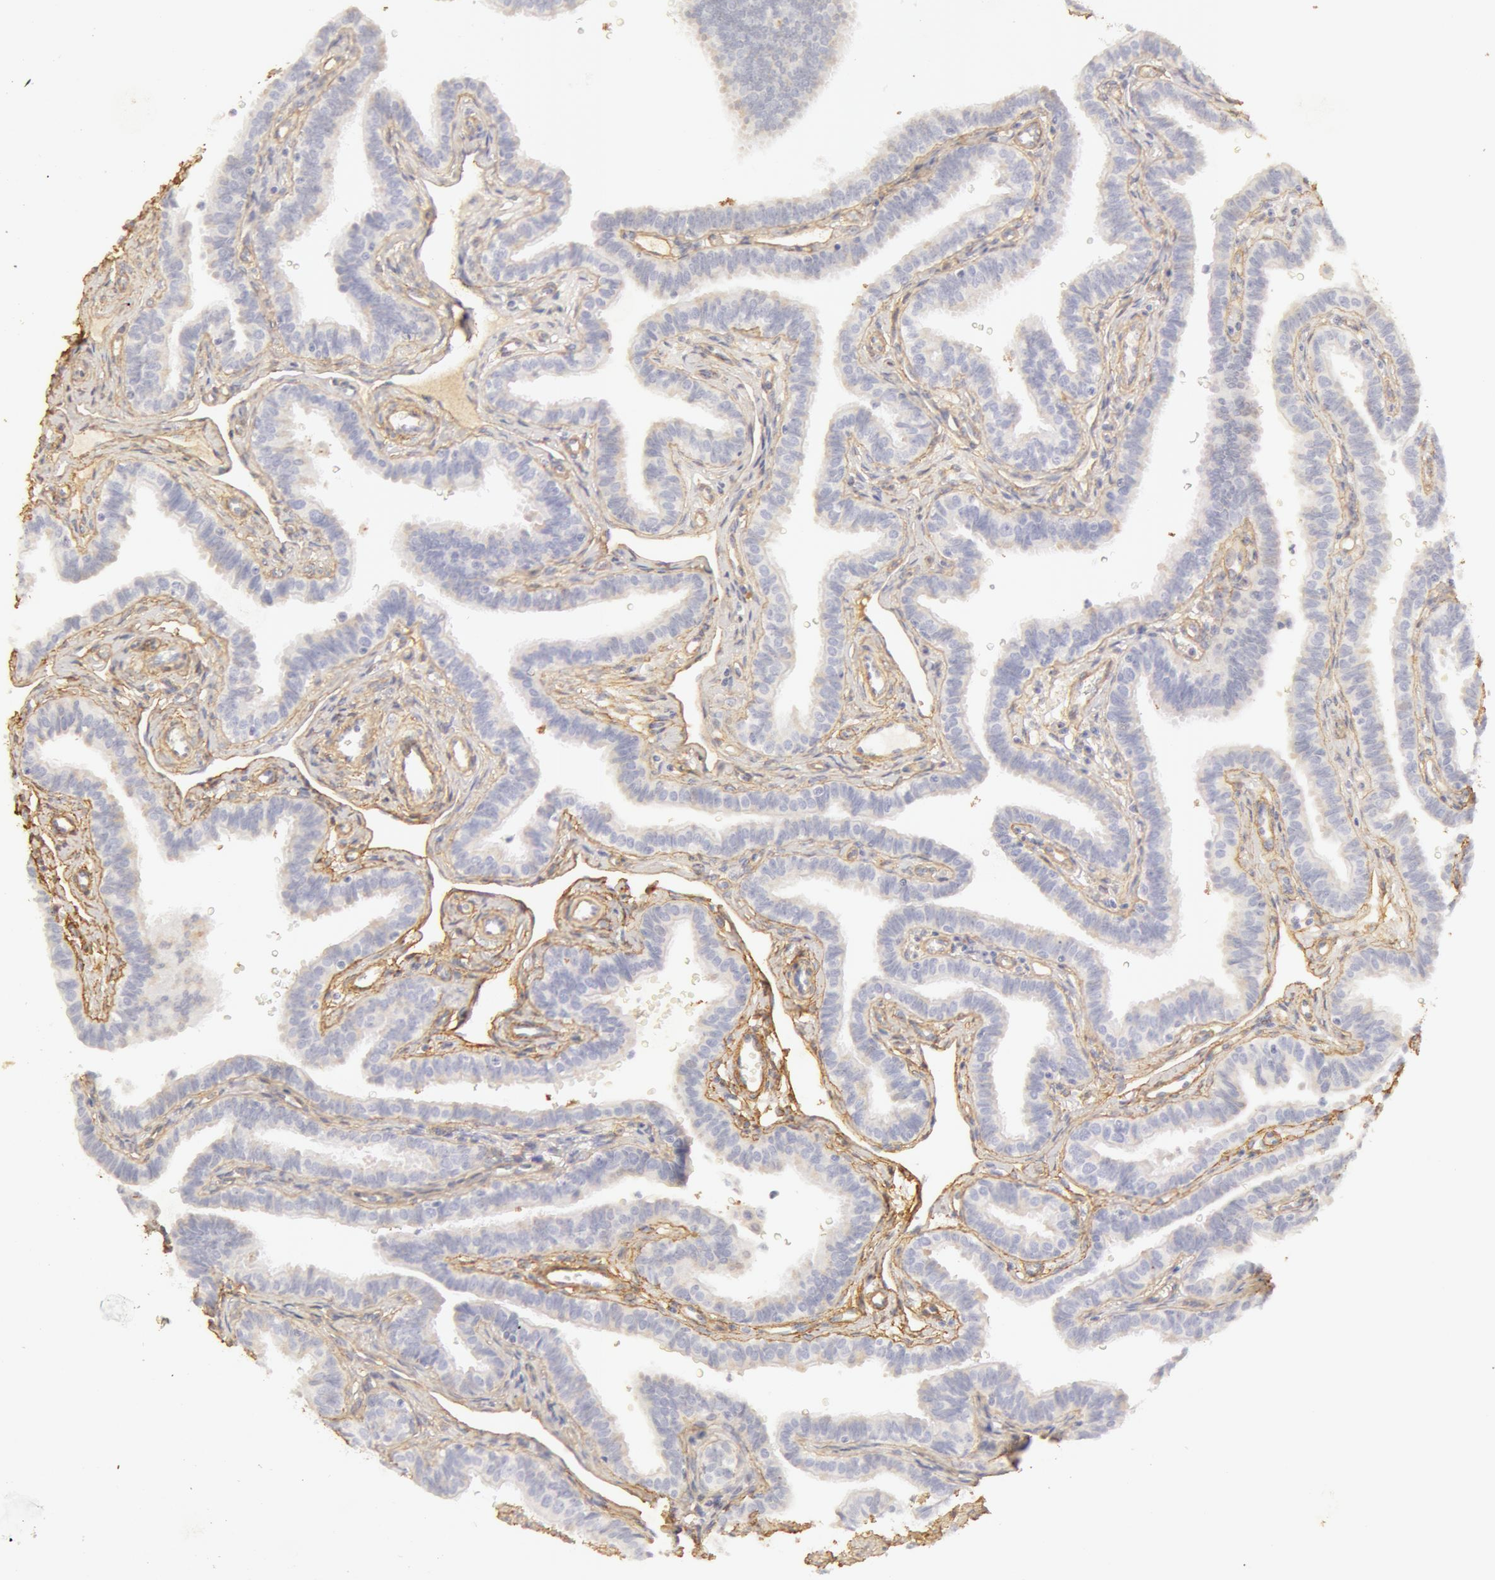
{"staining": {"intensity": "negative", "quantity": "none", "location": "none"}, "tissue": "fallopian tube", "cell_type": "Glandular cells", "image_type": "normal", "snomed": [{"axis": "morphology", "description": "Normal tissue, NOS"}, {"axis": "topography", "description": "Fallopian tube"}], "caption": "The micrograph exhibits no significant positivity in glandular cells of fallopian tube.", "gene": "COL4A1", "patient": {"sex": "female", "age": 32}}